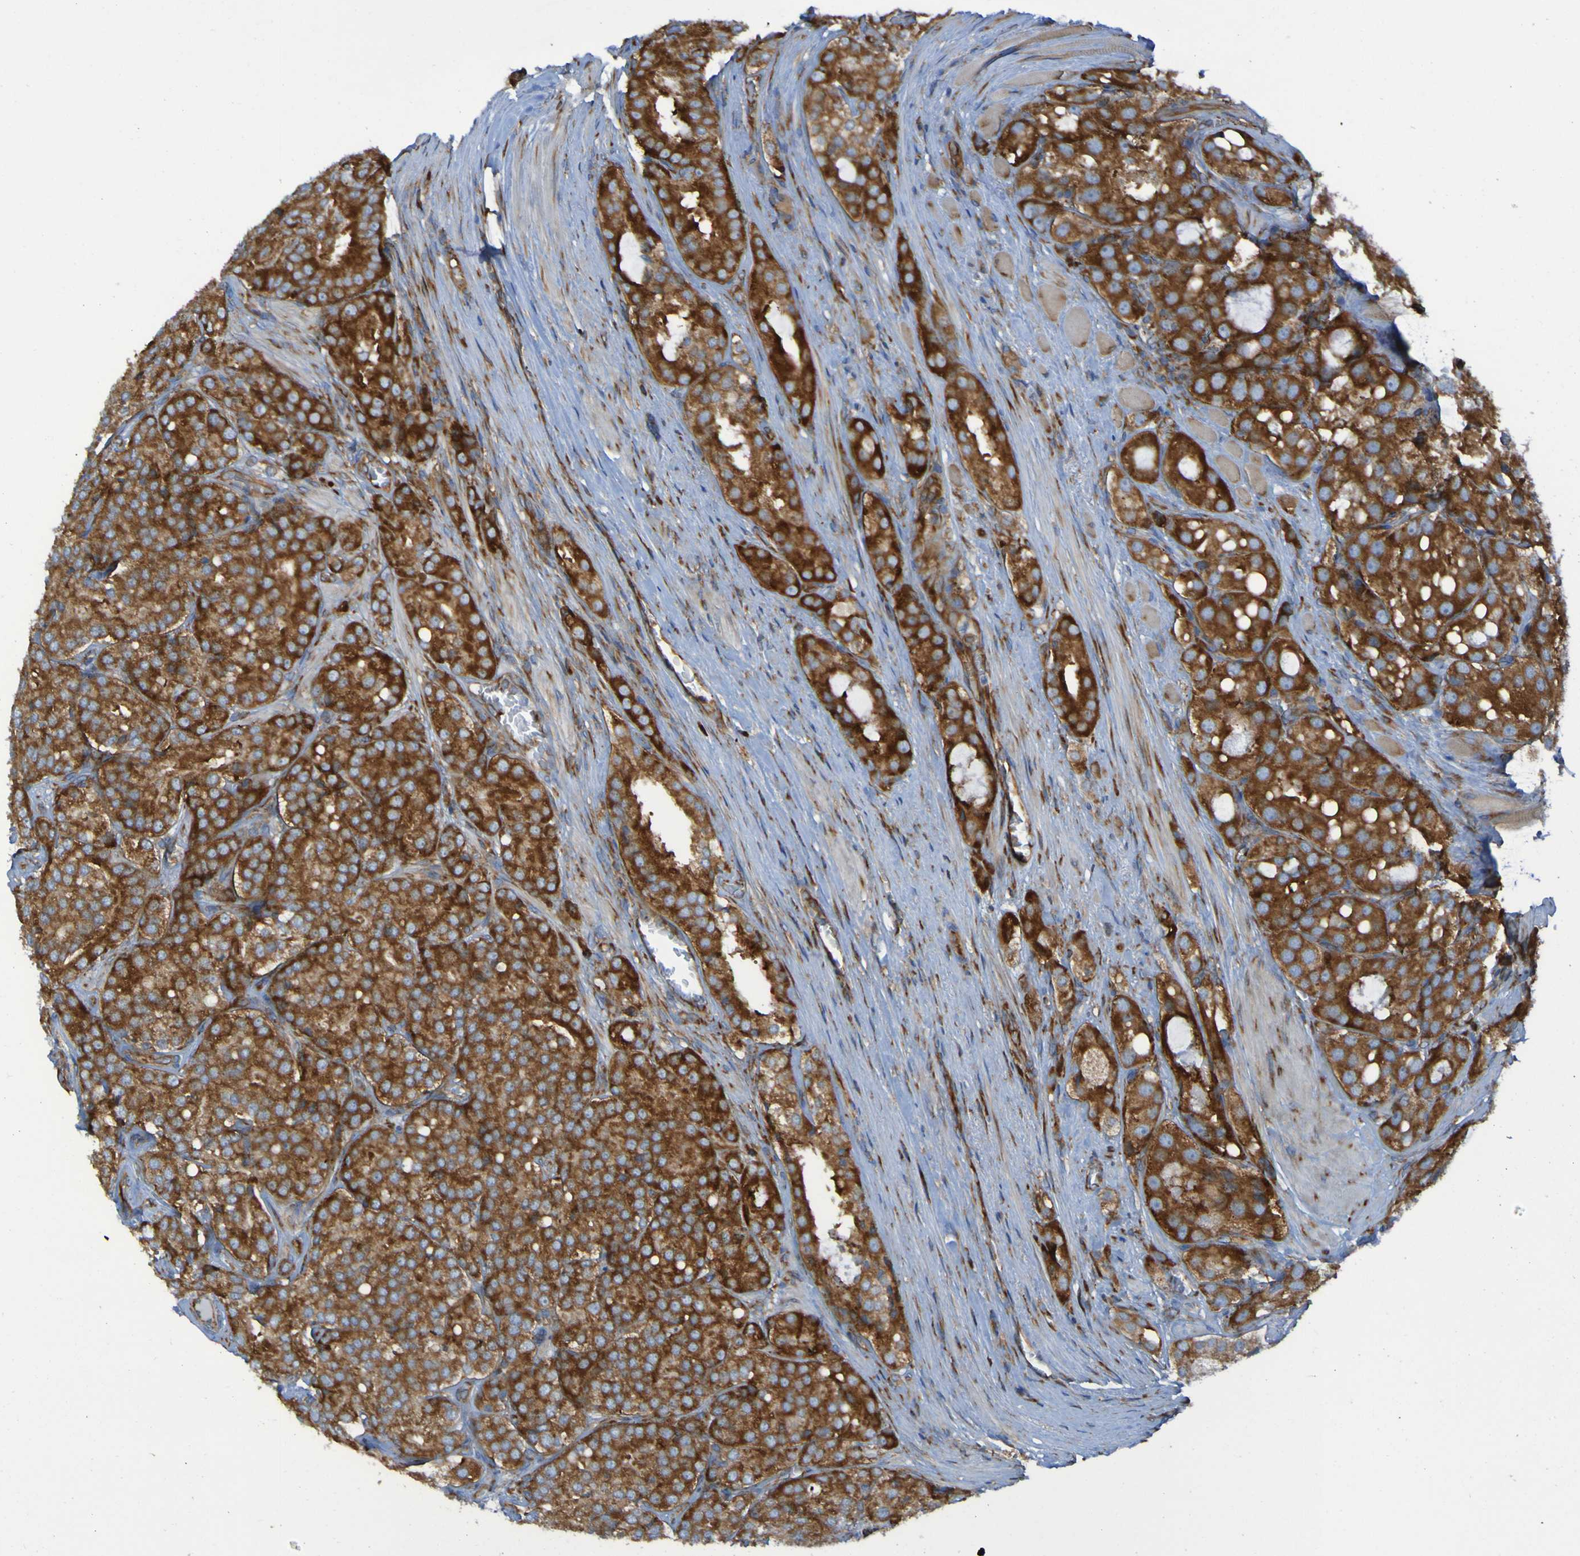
{"staining": {"intensity": "strong", "quantity": ">75%", "location": "cytoplasmic/membranous"}, "tissue": "prostate cancer", "cell_type": "Tumor cells", "image_type": "cancer", "snomed": [{"axis": "morphology", "description": "Adenocarcinoma, High grade"}, {"axis": "topography", "description": "Prostate"}], "caption": "A brown stain labels strong cytoplasmic/membranous expression of a protein in human adenocarcinoma (high-grade) (prostate) tumor cells.", "gene": "RPL10", "patient": {"sex": "male", "age": 65}}